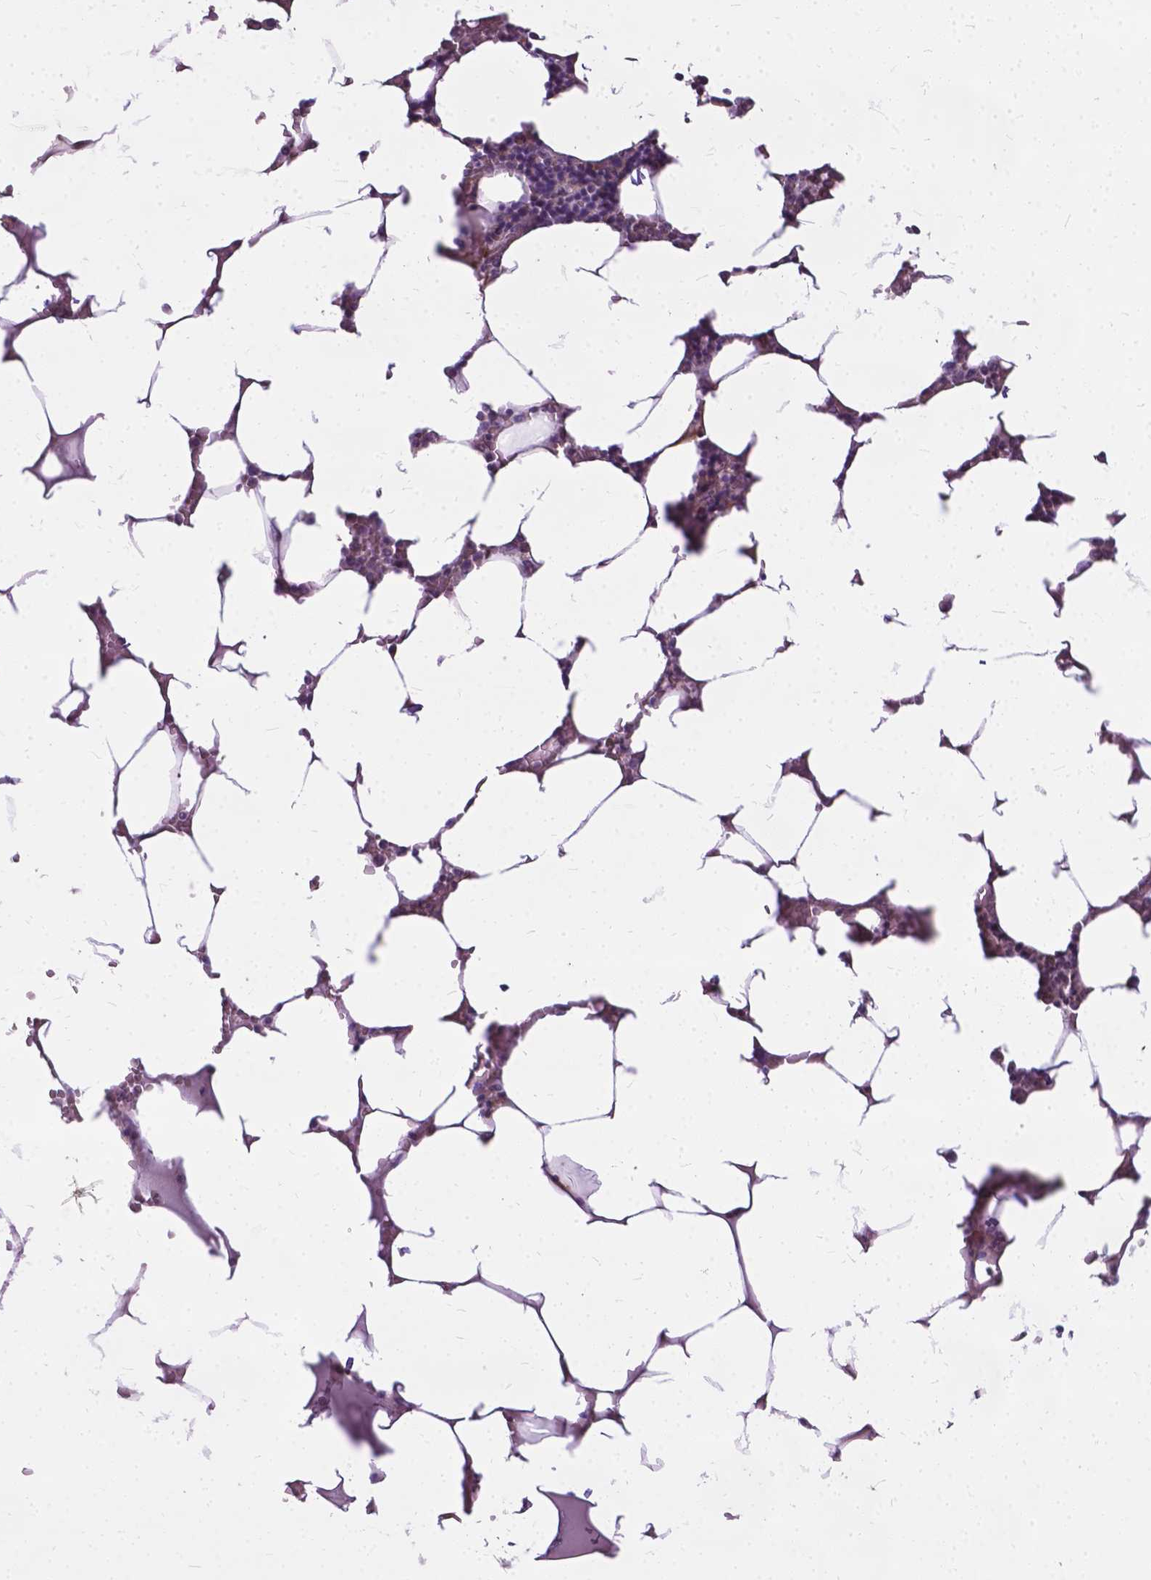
{"staining": {"intensity": "weak", "quantity": "<25%", "location": "cytoplasmic/membranous"}, "tissue": "bone marrow", "cell_type": "Hematopoietic cells", "image_type": "normal", "snomed": [{"axis": "morphology", "description": "Normal tissue, NOS"}, {"axis": "topography", "description": "Bone marrow"}], "caption": "Hematopoietic cells are negative for protein expression in unremarkable human bone marrow.", "gene": "JAK3", "patient": {"sex": "female", "age": 52}}